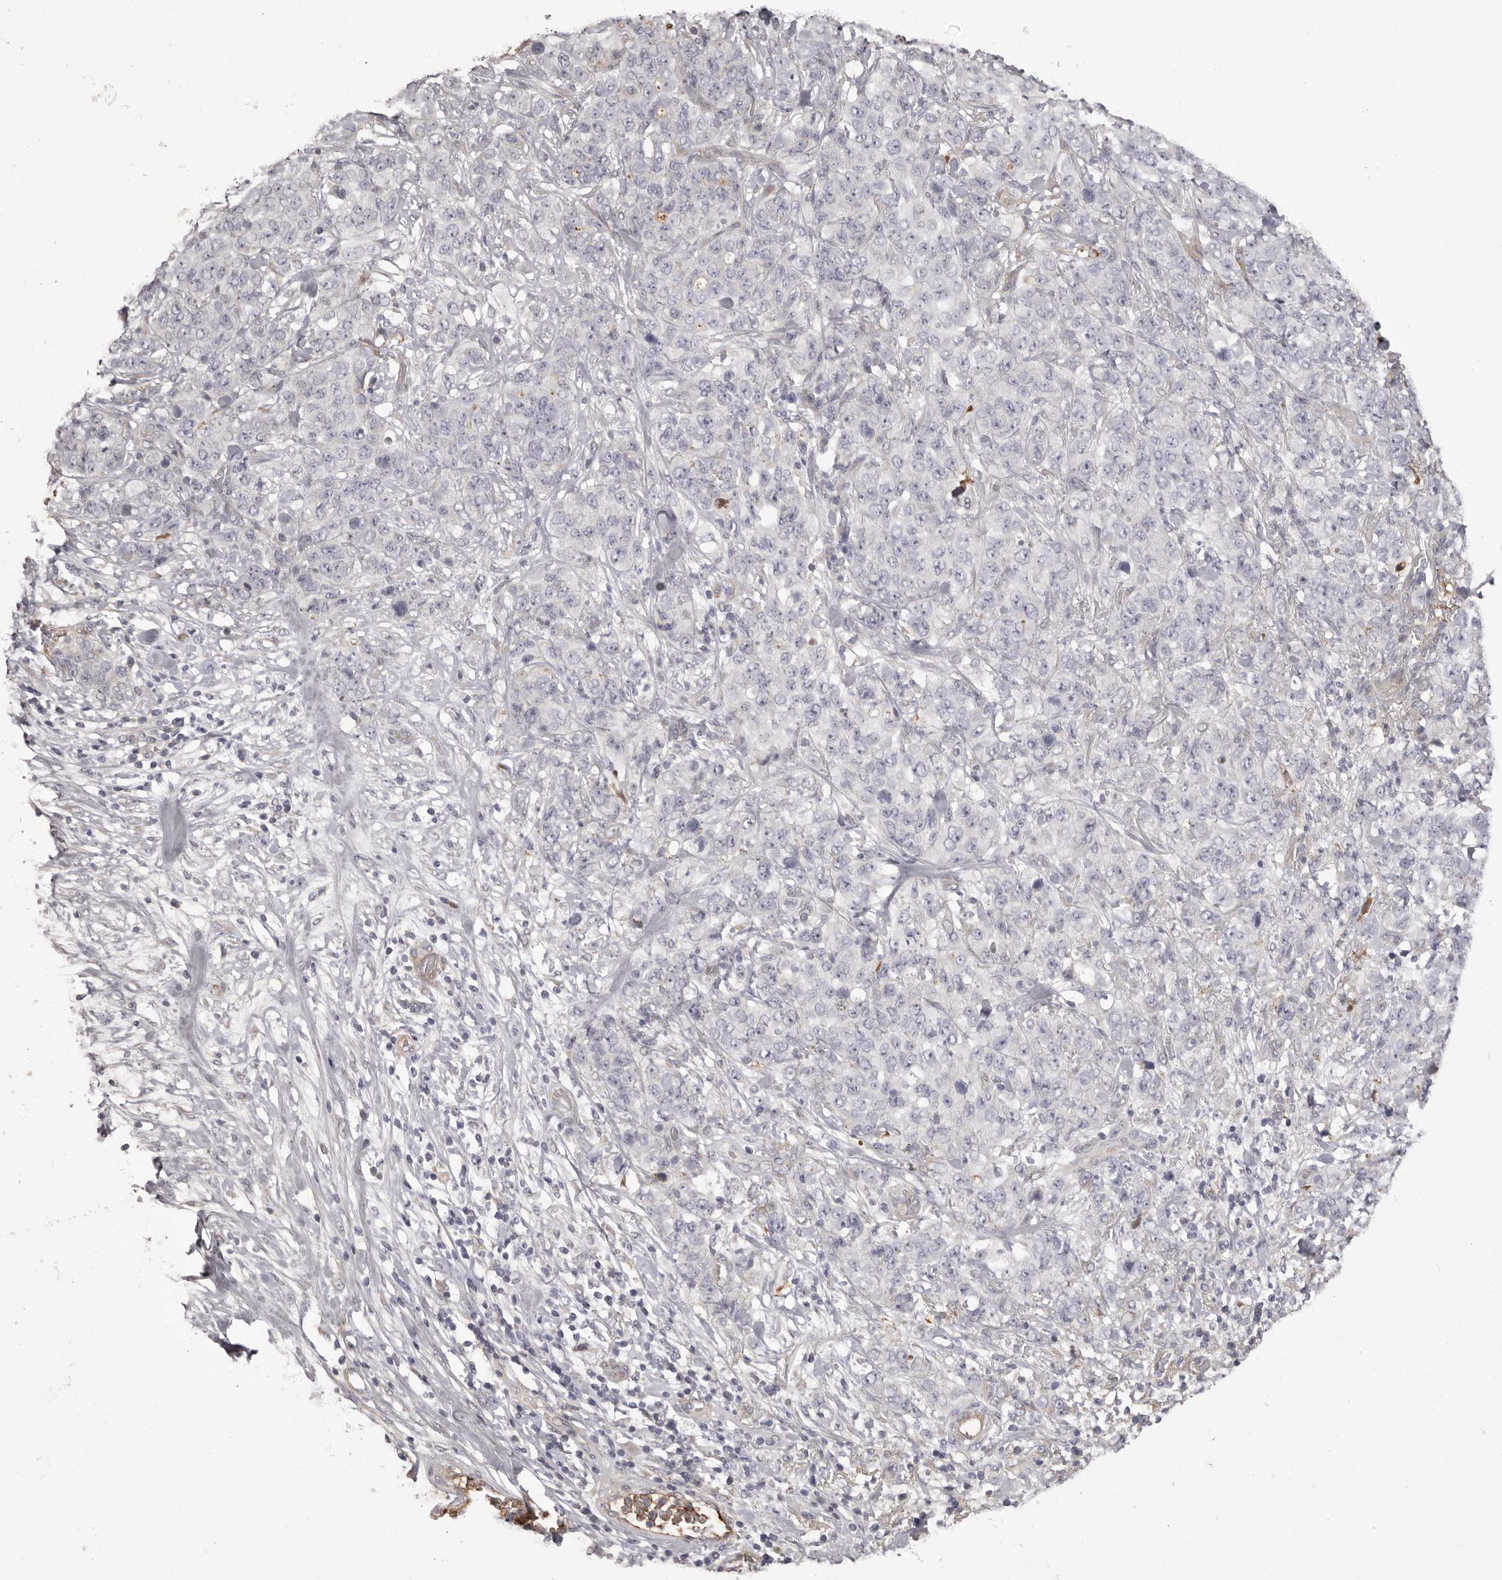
{"staining": {"intensity": "negative", "quantity": "none", "location": "none"}, "tissue": "stomach cancer", "cell_type": "Tumor cells", "image_type": "cancer", "snomed": [{"axis": "morphology", "description": "Adenocarcinoma, NOS"}, {"axis": "topography", "description": "Stomach"}], "caption": "Tumor cells show no significant protein staining in stomach cancer (adenocarcinoma).", "gene": "OTUD3", "patient": {"sex": "male", "age": 48}}